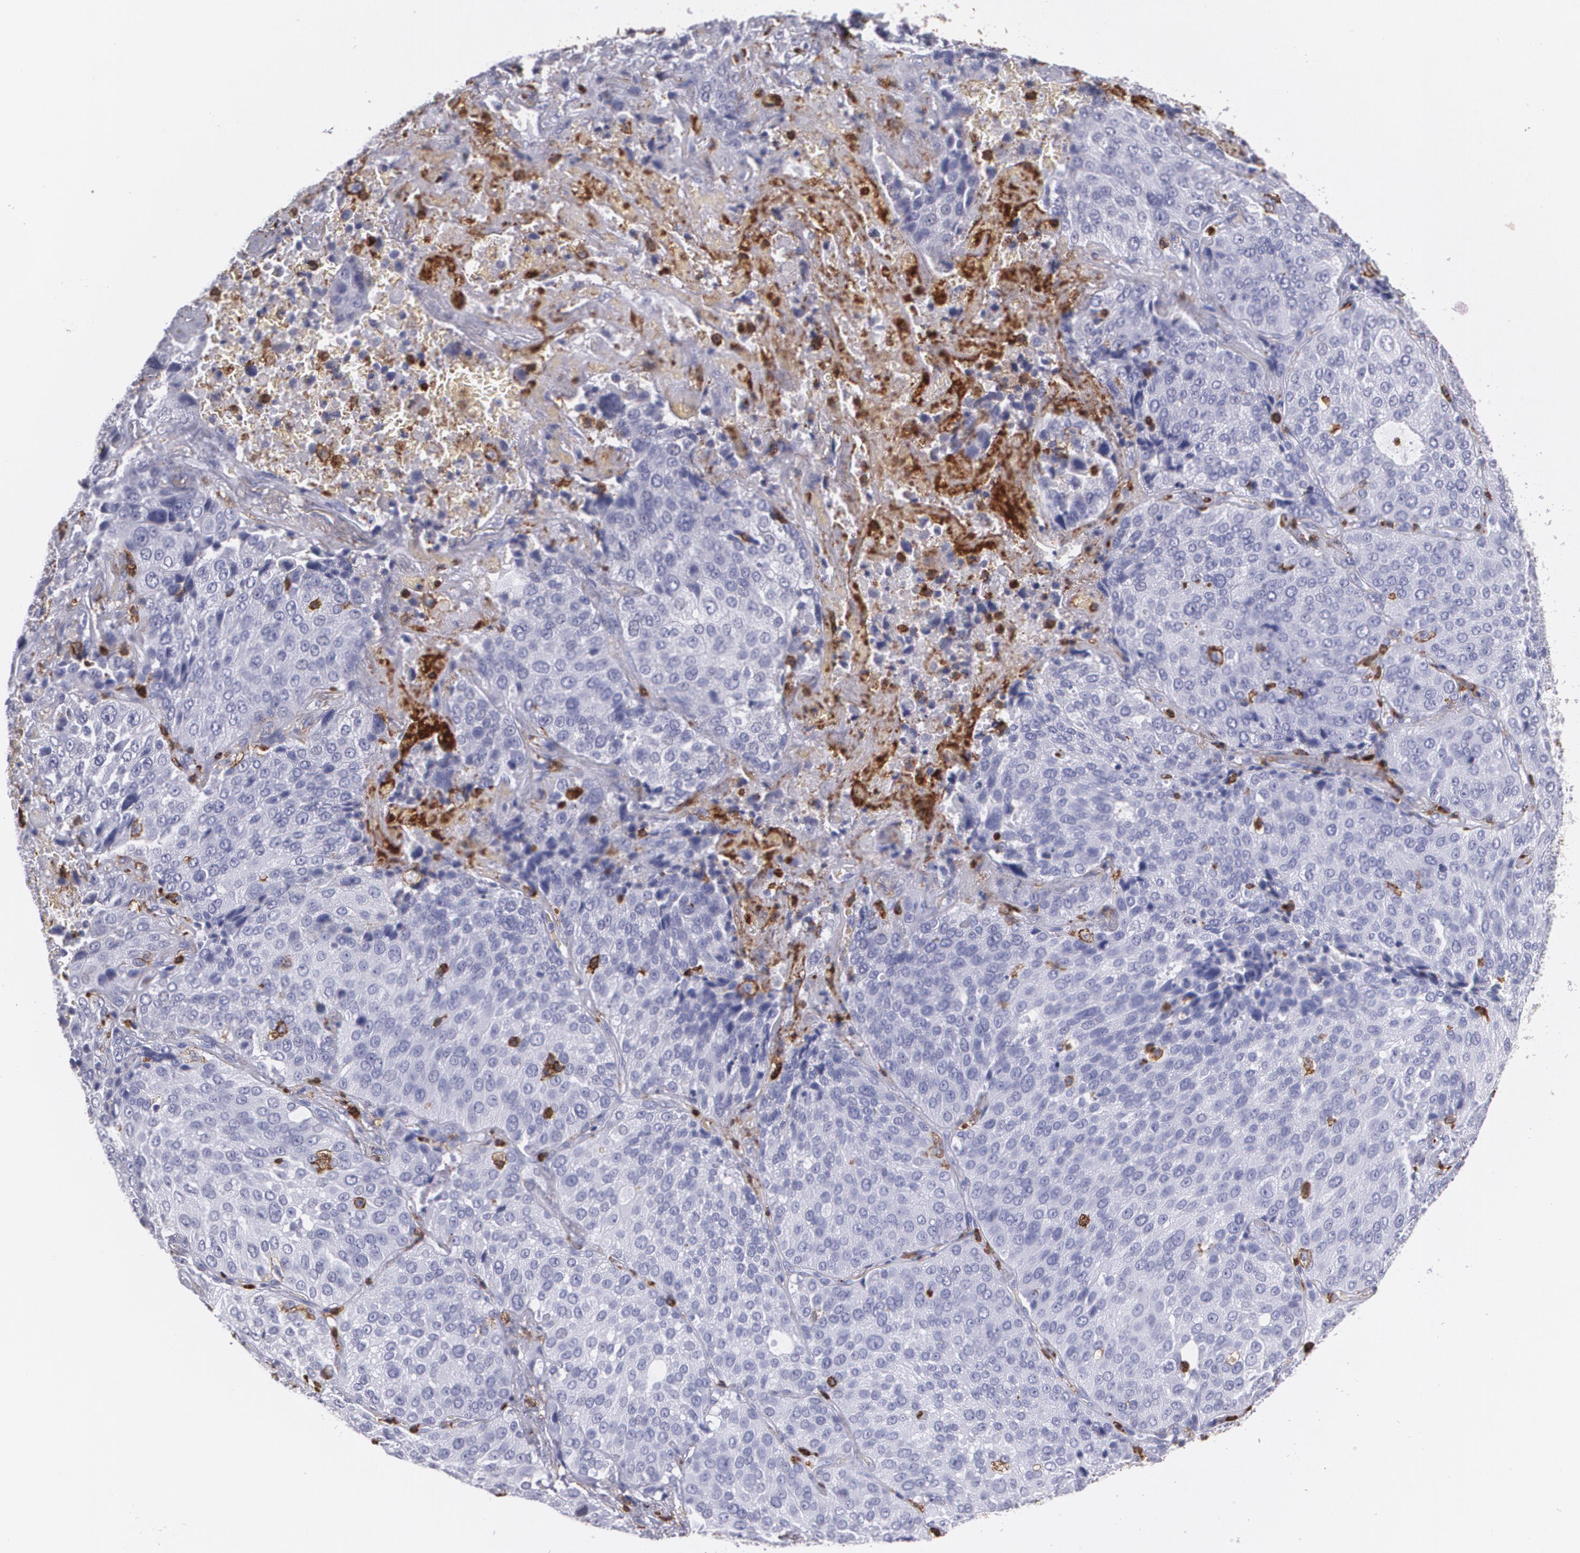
{"staining": {"intensity": "negative", "quantity": "none", "location": "none"}, "tissue": "lung cancer", "cell_type": "Tumor cells", "image_type": "cancer", "snomed": [{"axis": "morphology", "description": "Squamous cell carcinoma, NOS"}, {"axis": "topography", "description": "Lung"}], "caption": "The micrograph displays no staining of tumor cells in squamous cell carcinoma (lung).", "gene": "PTPRC", "patient": {"sex": "male", "age": 54}}